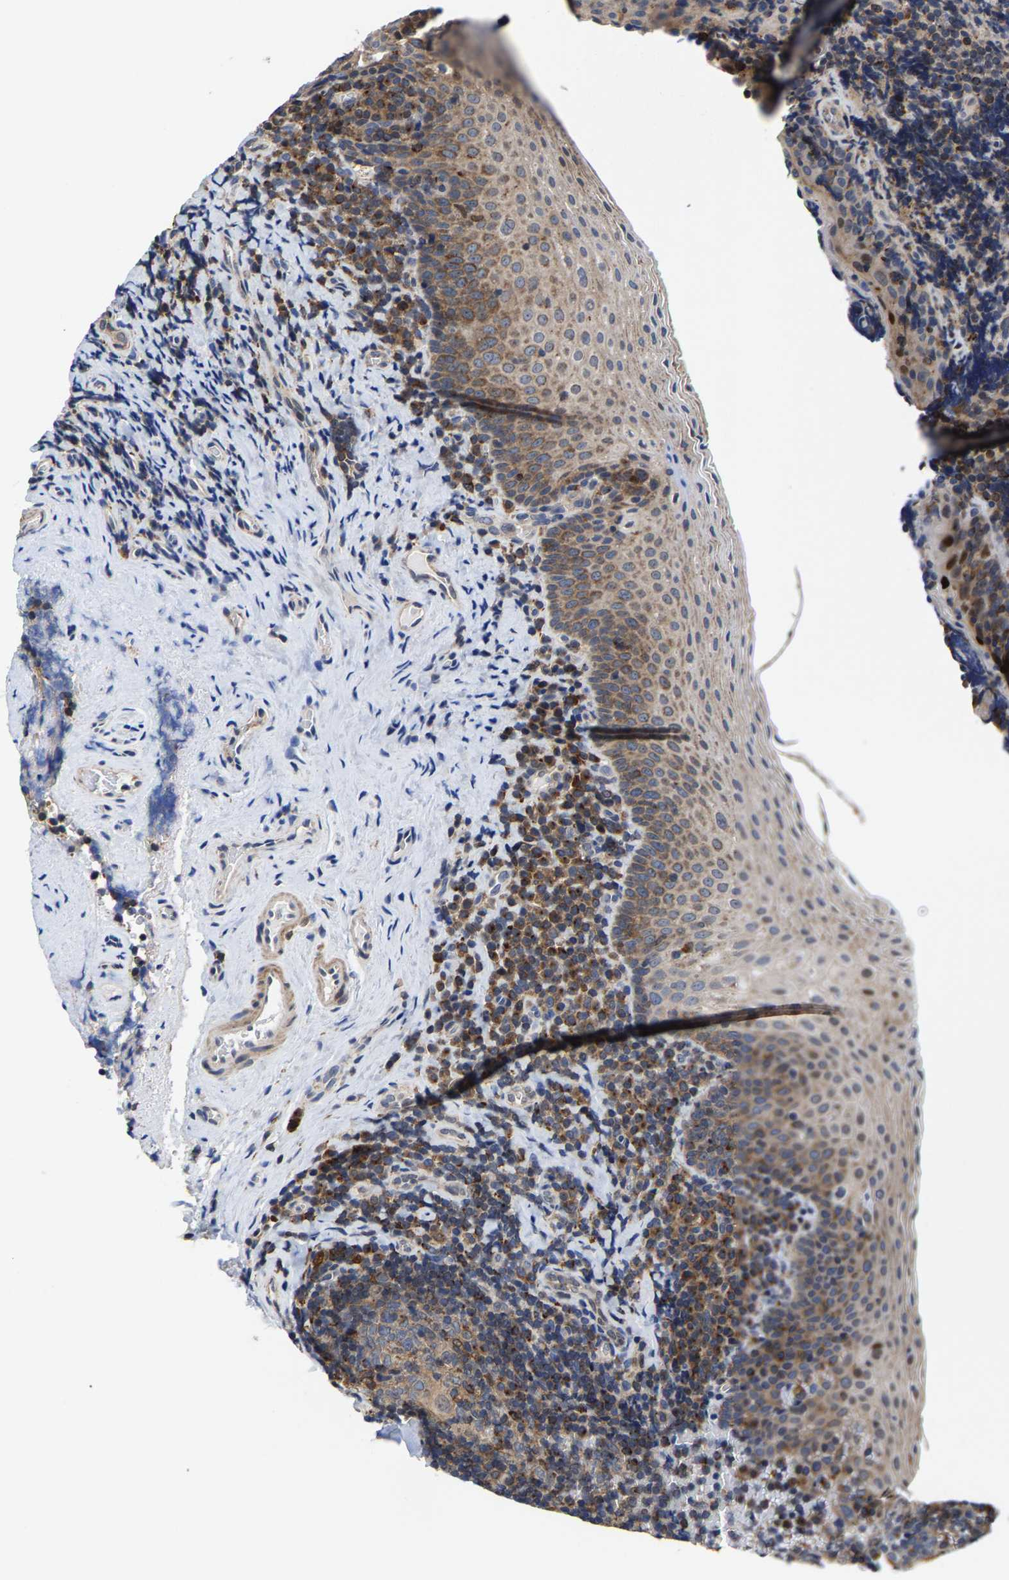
{"staining": {"intensity": "moderate", "quantity": "<25%", "location": "cytoplasmic/membranous"}, "tissue": "tonsil", "cell_type": "Germinal center cells", "image_type": "normal", "snomed": [{"axis": "morphology", "description": "Normal tissue, NOS"}, {"axis": "morphology", "description": "Inflammation, NOS"}, {"axis": "topography", "description": "Tonsil"}], "caption": "This image demonstrates IHC staining of benign human tonsil, with low moderate cytoplasmic/membranous staining in approximately <25% of germinal center cells.", "gene": "PFKFB3", "patient": {"sex": "female", "age": 31}}